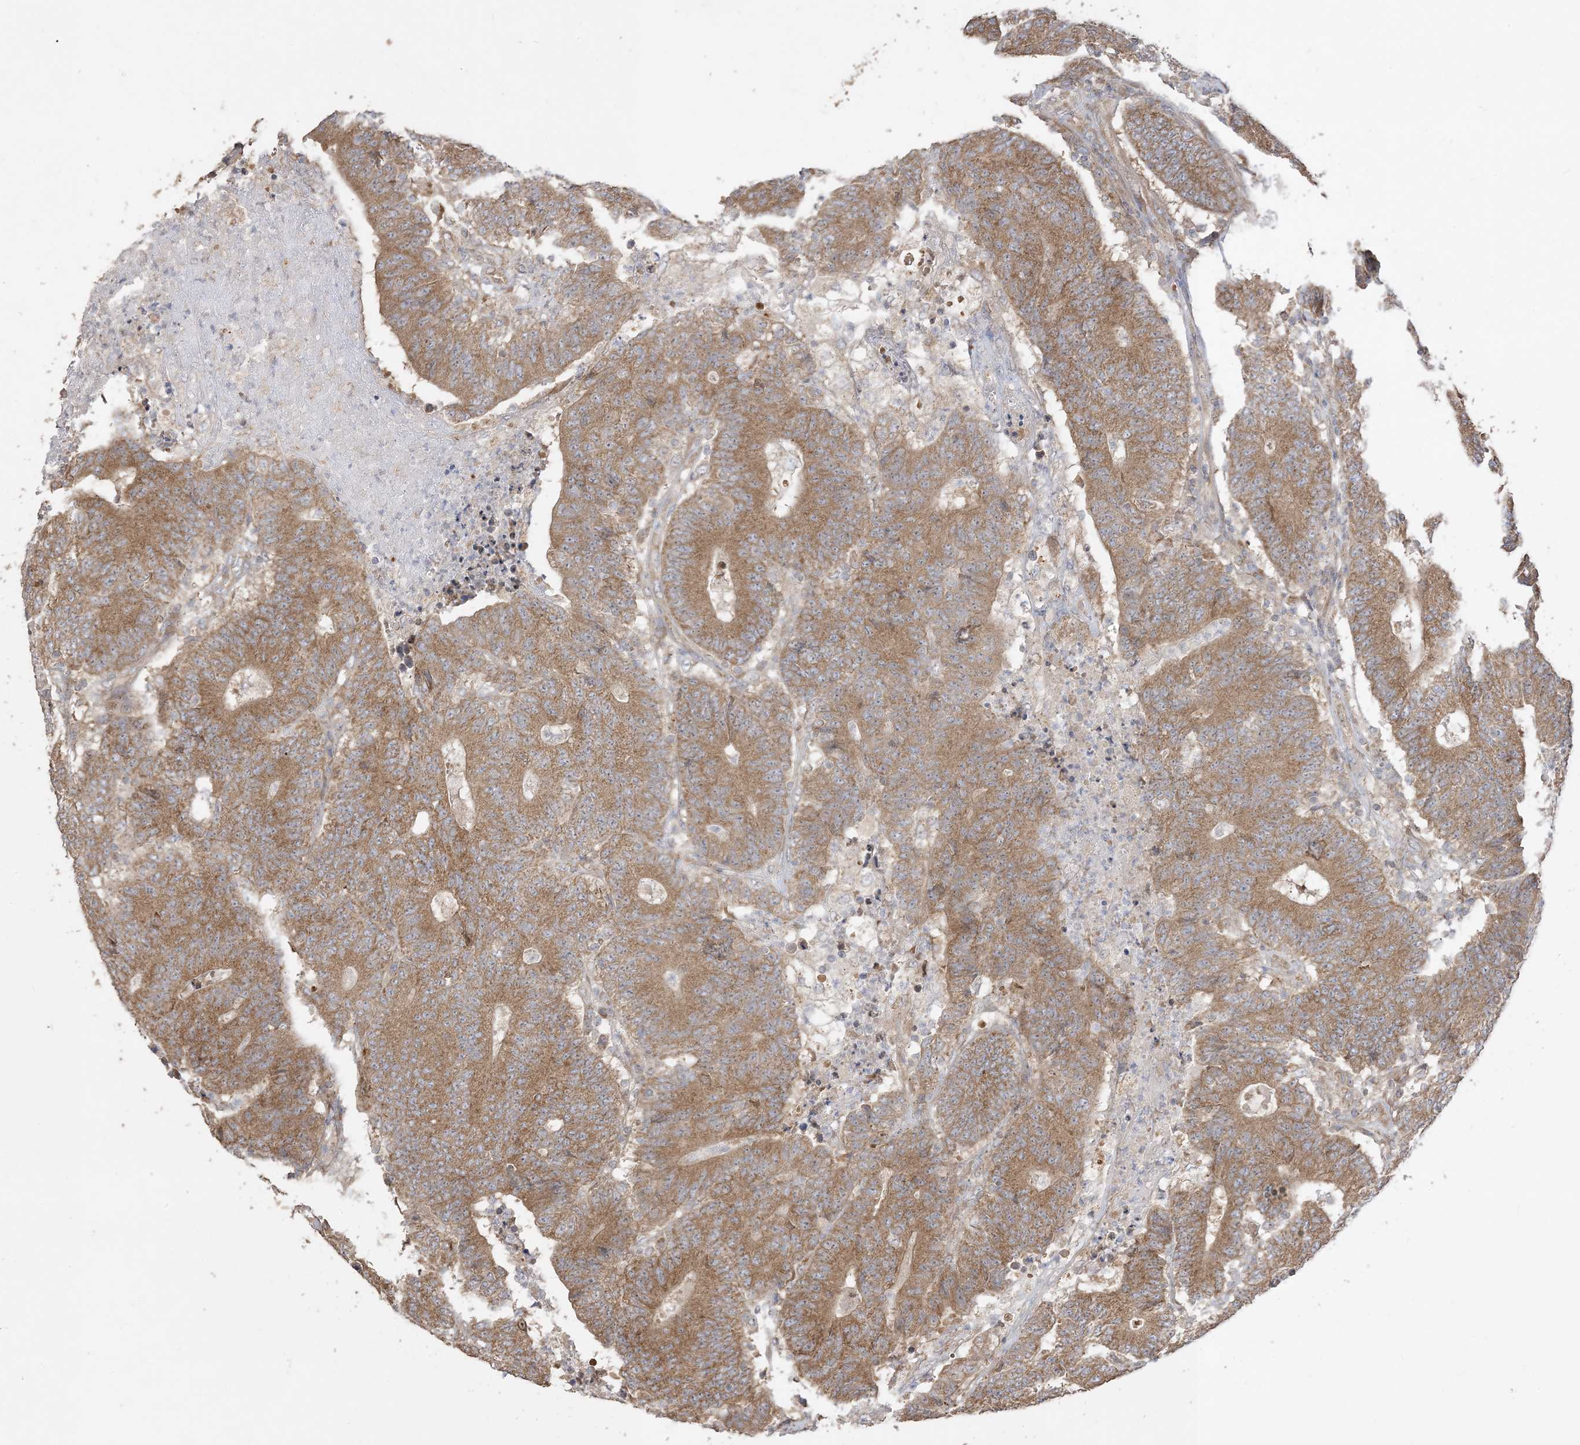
{"staining": {"intensity": "moderate", "quantity": ">75%", "location": "cytoplasmic/membranous"}, "tissue": "colorectal cancer", "cell_type": "Tumor cells", "image_type": "cancer", "snomed": [{"axis": "morphology", "description": "Normal tissue, NOS"}, {"axis": "morphology", "description": "Adenocarcinoma, NOS"}, {"axis": "topography", "description": "Colon"}], "caption": "About >75% of tumor cells in human adenocarcinoma (colorectal) show moderate cytoplasmic/membranous protein expression as visualized by brown immunohistochemical staining.", "gene": "SIRT3", "patient": {"sex": "female", "age": 75}}